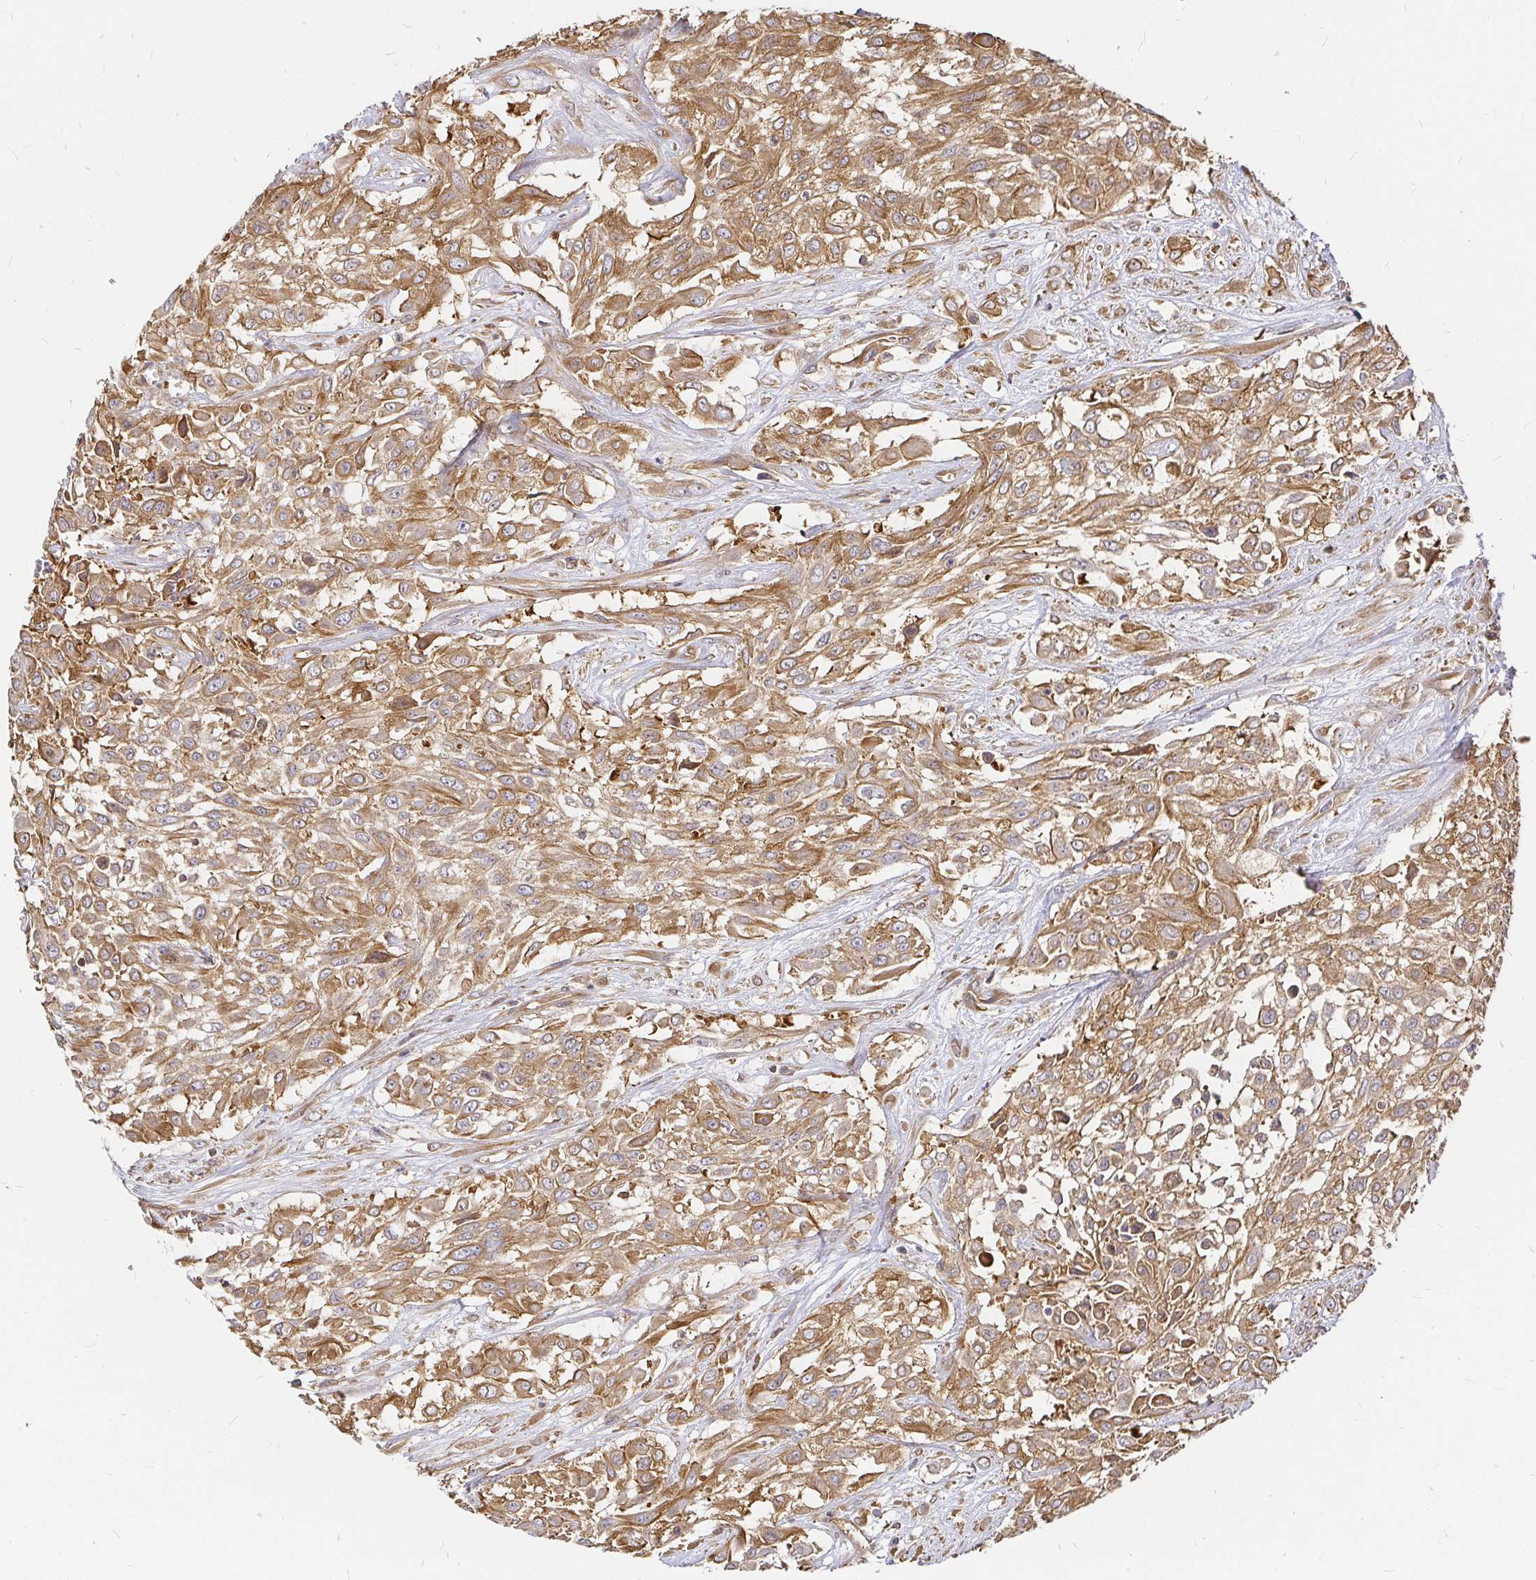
{"staining": {"intensity": "moderate", "quantity": ">75%", "location": "cytoplasmic/membranous"}, "tissue": "urothelial cancer", "cell_type": "Tumor cells", "image_type": "cancer", "snomed": [{"axis": "morphology", "description": "Urothelial carcinoma, High grade"}, {"axis": "topography", "description": "Urinary bladder"}], "caption": "Moderate cytoplasmic/membranous protein positivity is seen in about >75% of tumor cells in urothelial cancer. (DAB IHC with brightfield microscopy, high magnification).", "gene": "KIF5B", "patient": {"sex": "male", "age": 57}}